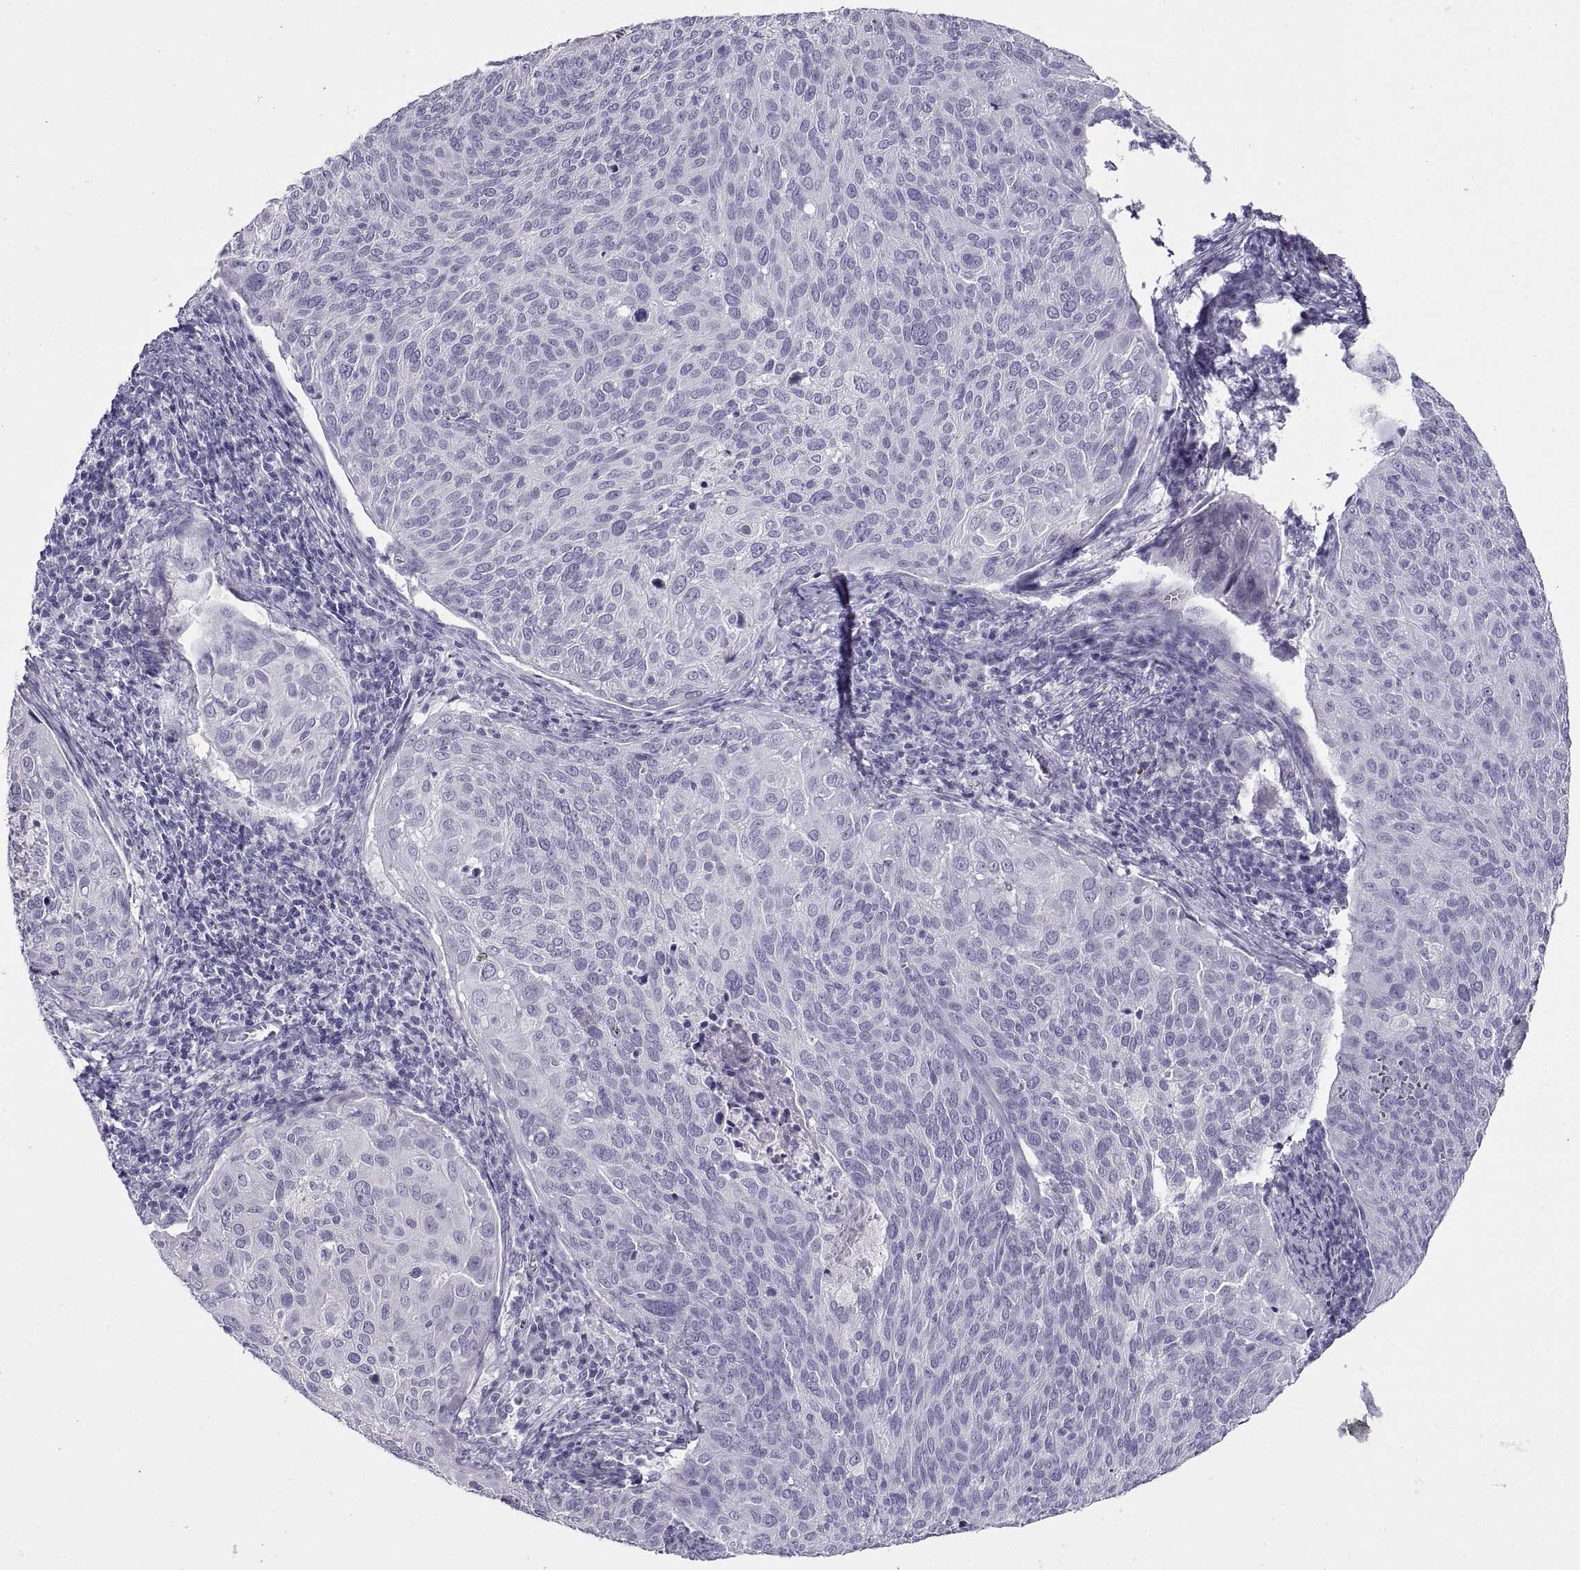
{"staining": {"intensity": "negative", "quantity": "none", "location": "none"}, "tissue": "cervical cancer", "cell_type": "Tumor cells", "image_type": "cancer", "snomed": [{"axis": "morphology", "description": "Squamous cell carcinoma, NOS"}, {"axis": "topography", "description": "Cervix"}], "caption": "IHC of human cervical cancer reveals no positivity in tumor cells.", "gene": "RGS20", "patient": {"sex": "female", "age": 39}}